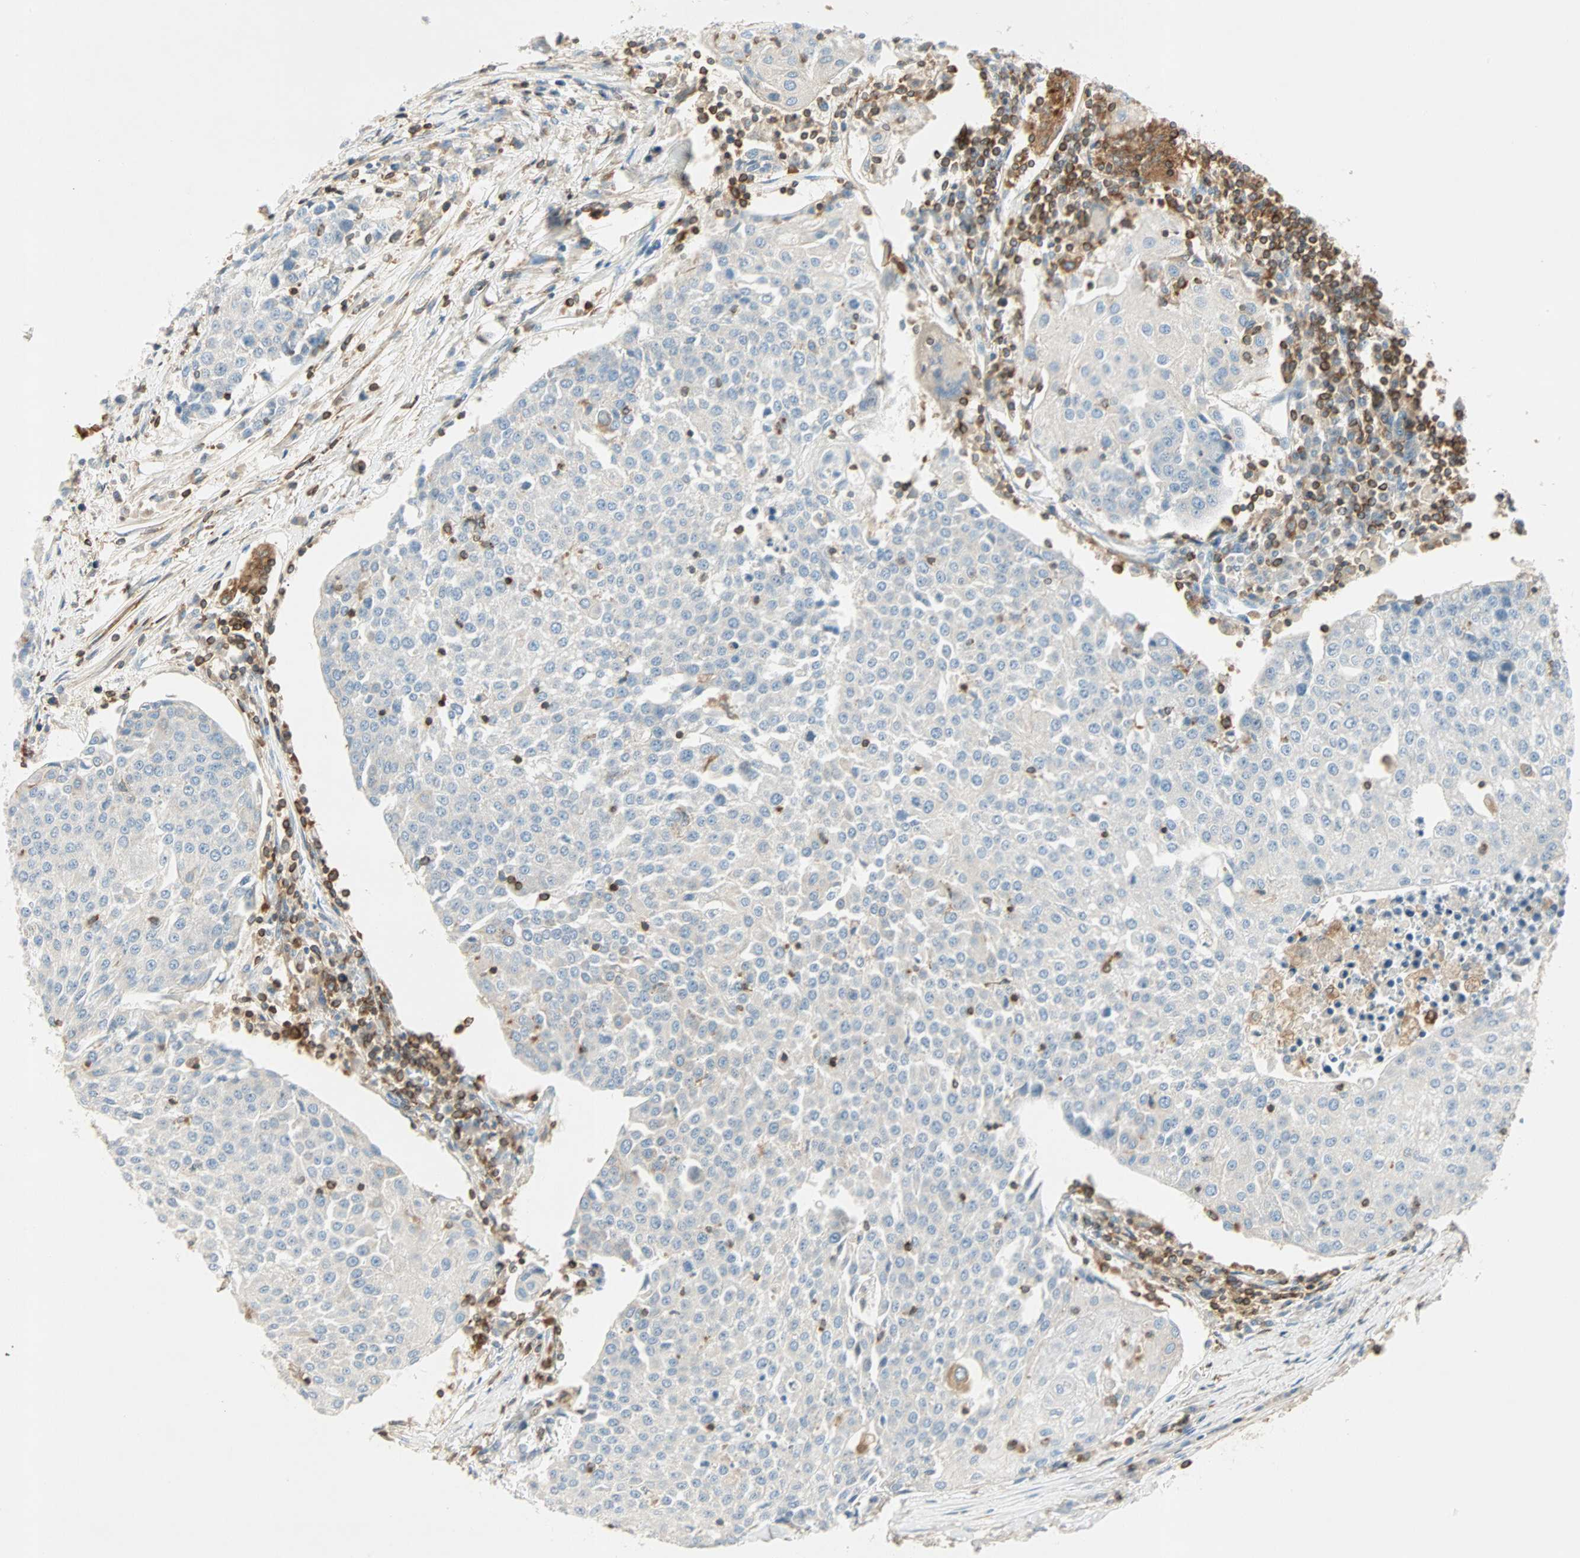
{"staining": {"intensity": "negative", "quantity": "none", "location": "none"}, "tissue": "urothelial cancer", "cell_type": "Tumor cells", "image_type": "cancer", "snomed": [{"axis": "morphology", "description": "Urothelial carcinoma, High grade"}, {"axis": "topography", "description": "Urinary bladder"}], "caption": "Image shows no significant protein staining in tumor cells of urothelial cancer.", "gene": "FMNL1", "patient": {"sex": "female", "age": 85}}